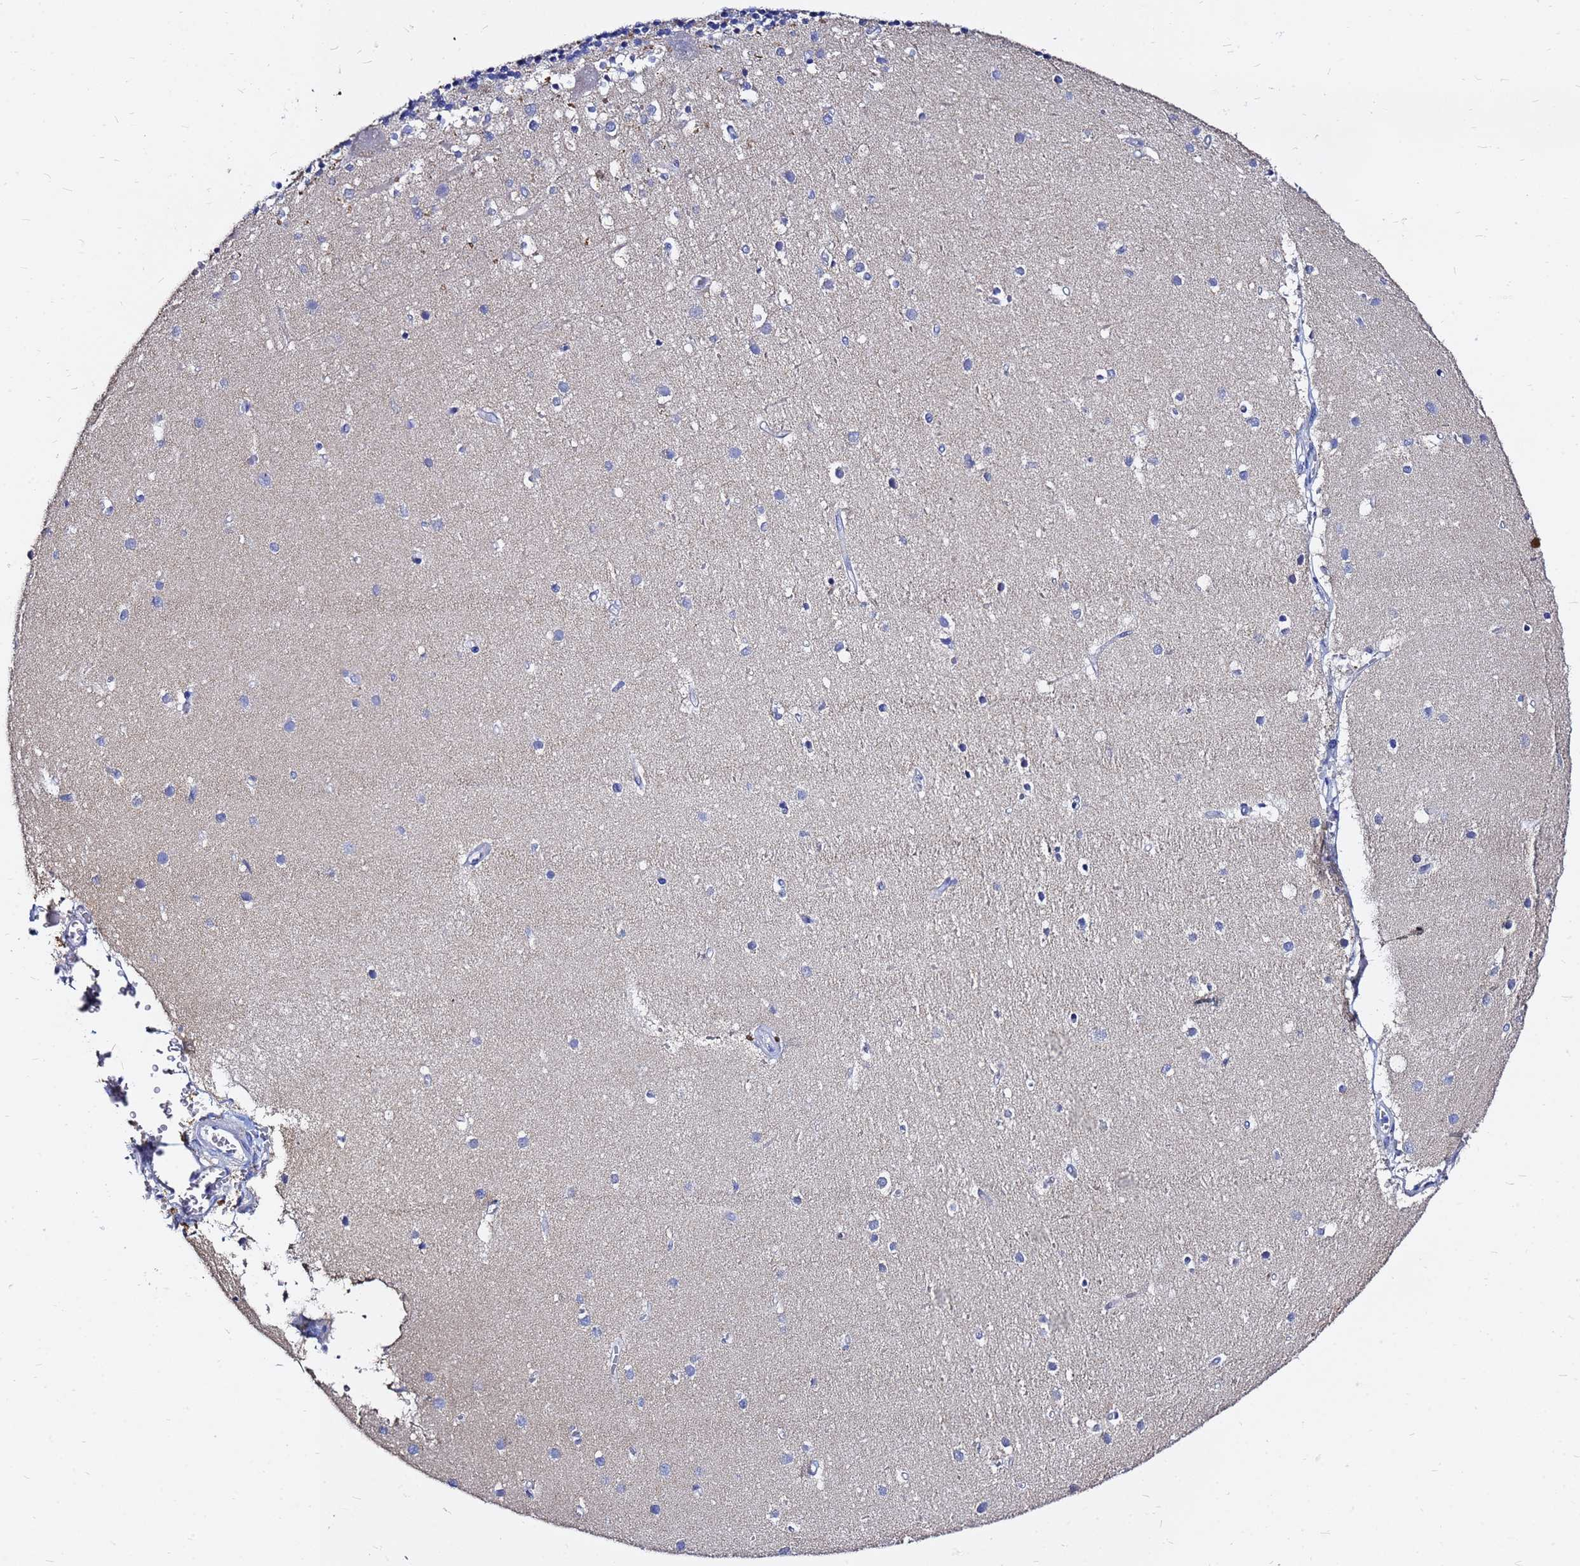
{"staining": {"intensity": "negative", "quantity": "none", "location": "none"}, "tissue": "cerebellum", "cell_type": "Cells in granular layer", "image_type": "normal", "snomed": [{"axis": "morphology", "description": "Normal tissue, NOS"}, {"axis": "topography", "description": "Cerebellum"}], "caption": "Protein analysis of benign cerebellum displays no significant positivity in cells in granular layer. (DAB (3,3'-diaminobenzidine) immunohistochemistry (IHC), high magnification).", "gene": "FAM183A", "patient": {"sex": "male", "age": 54}}